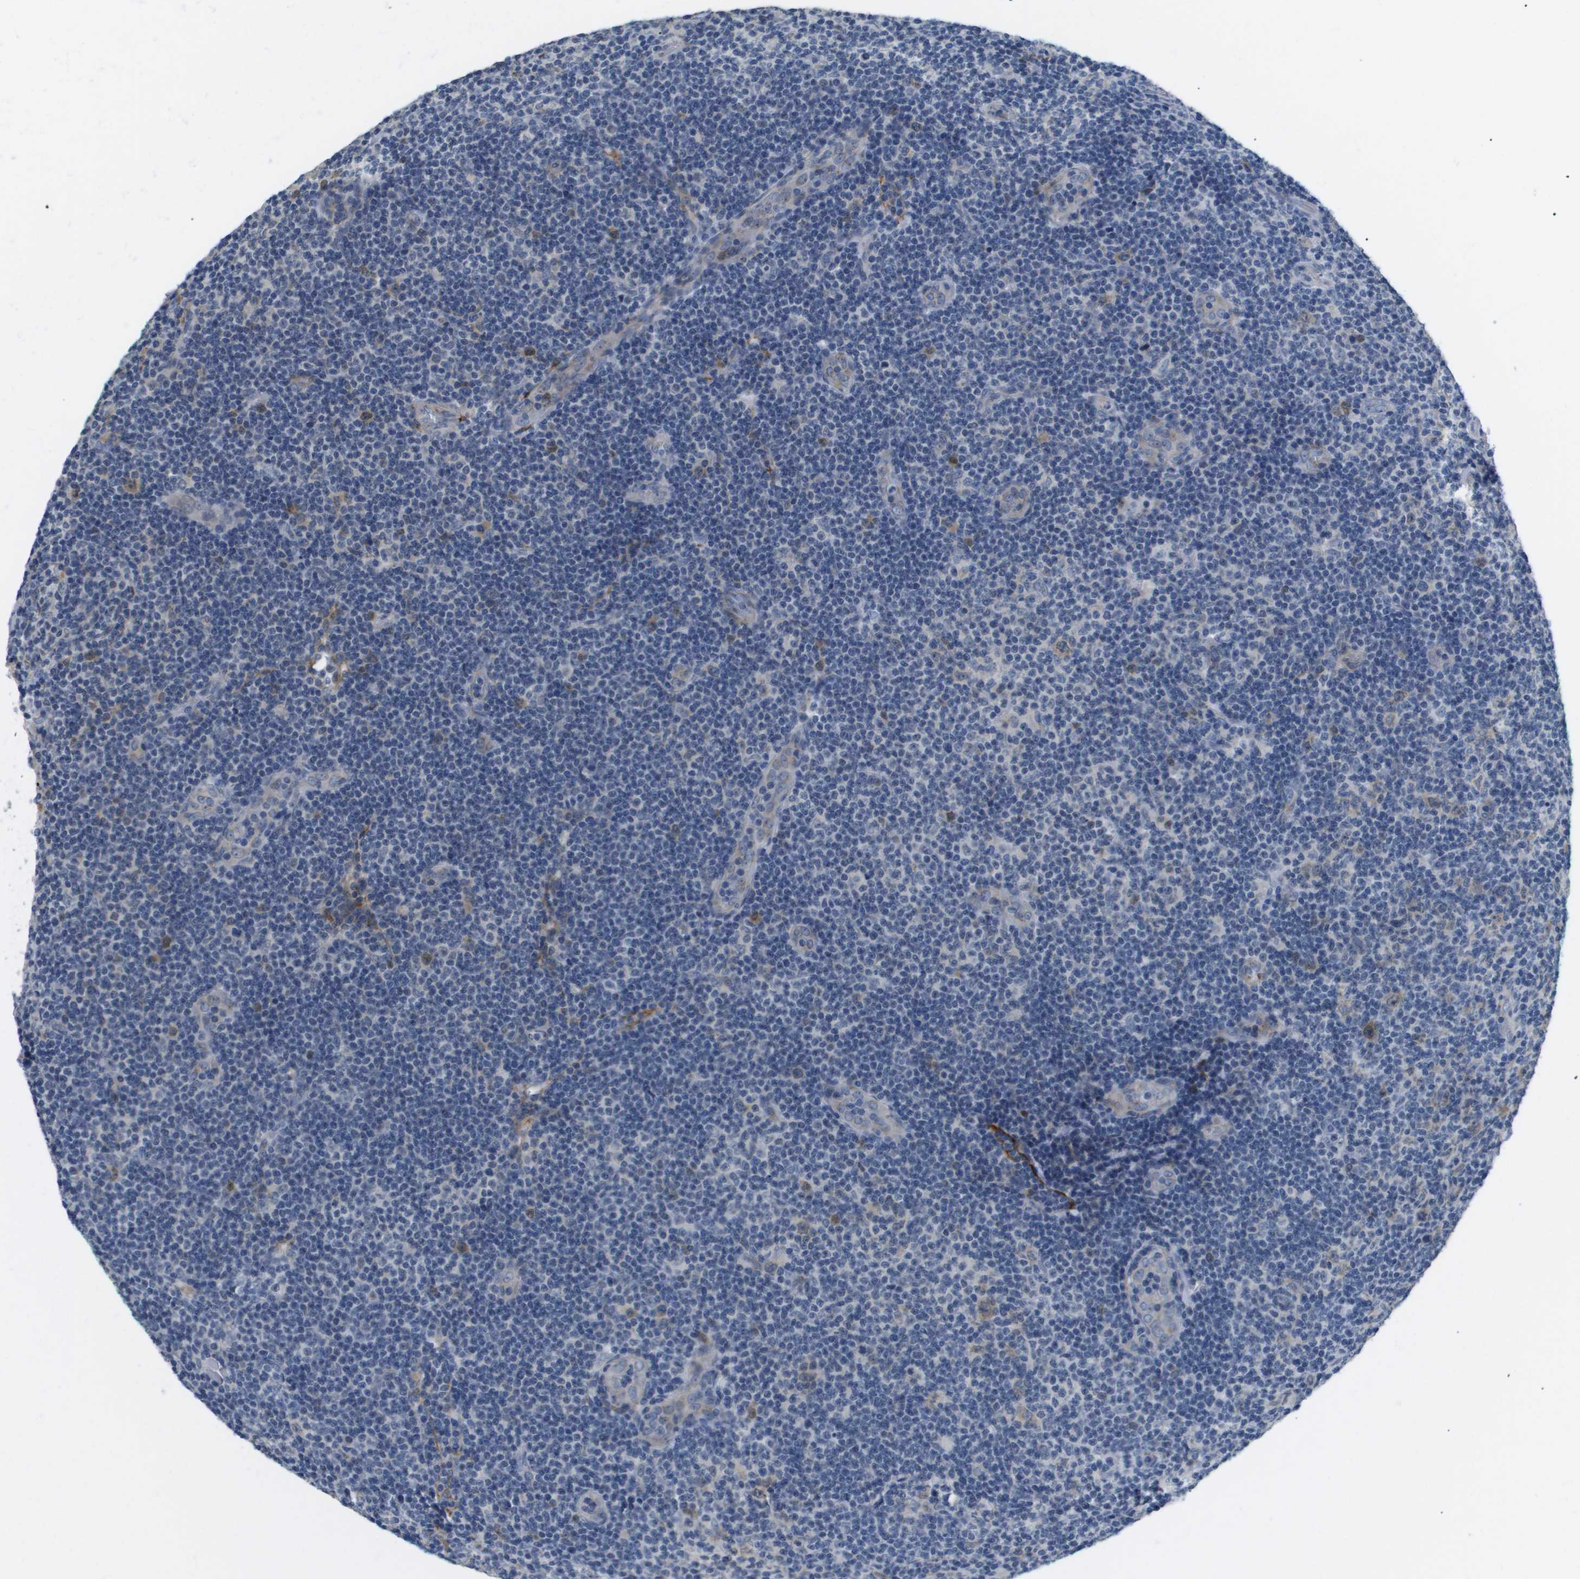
{"staining": {"intensity": "weak", "quantity": "<25%", "location": "cytoplasmic/membranous"}, "tissue": "lymphoma", "cell_type": "Tumor cells", "image_type": "cancer", "snomed": [{"axis": "morphology", "description": "Malignant lymphoma, non-Hodgkin's type, Low grade"}, {"axis": "topography", "description": "Lymph node"}], "caption": "An immunohistochemistry (IHC) photomicrograph of lymphoma is shown. There is no staining in tumor cells of lymphoma.", "gene": "OTUD5", "patient": {"sex": "male", "age": 83}}